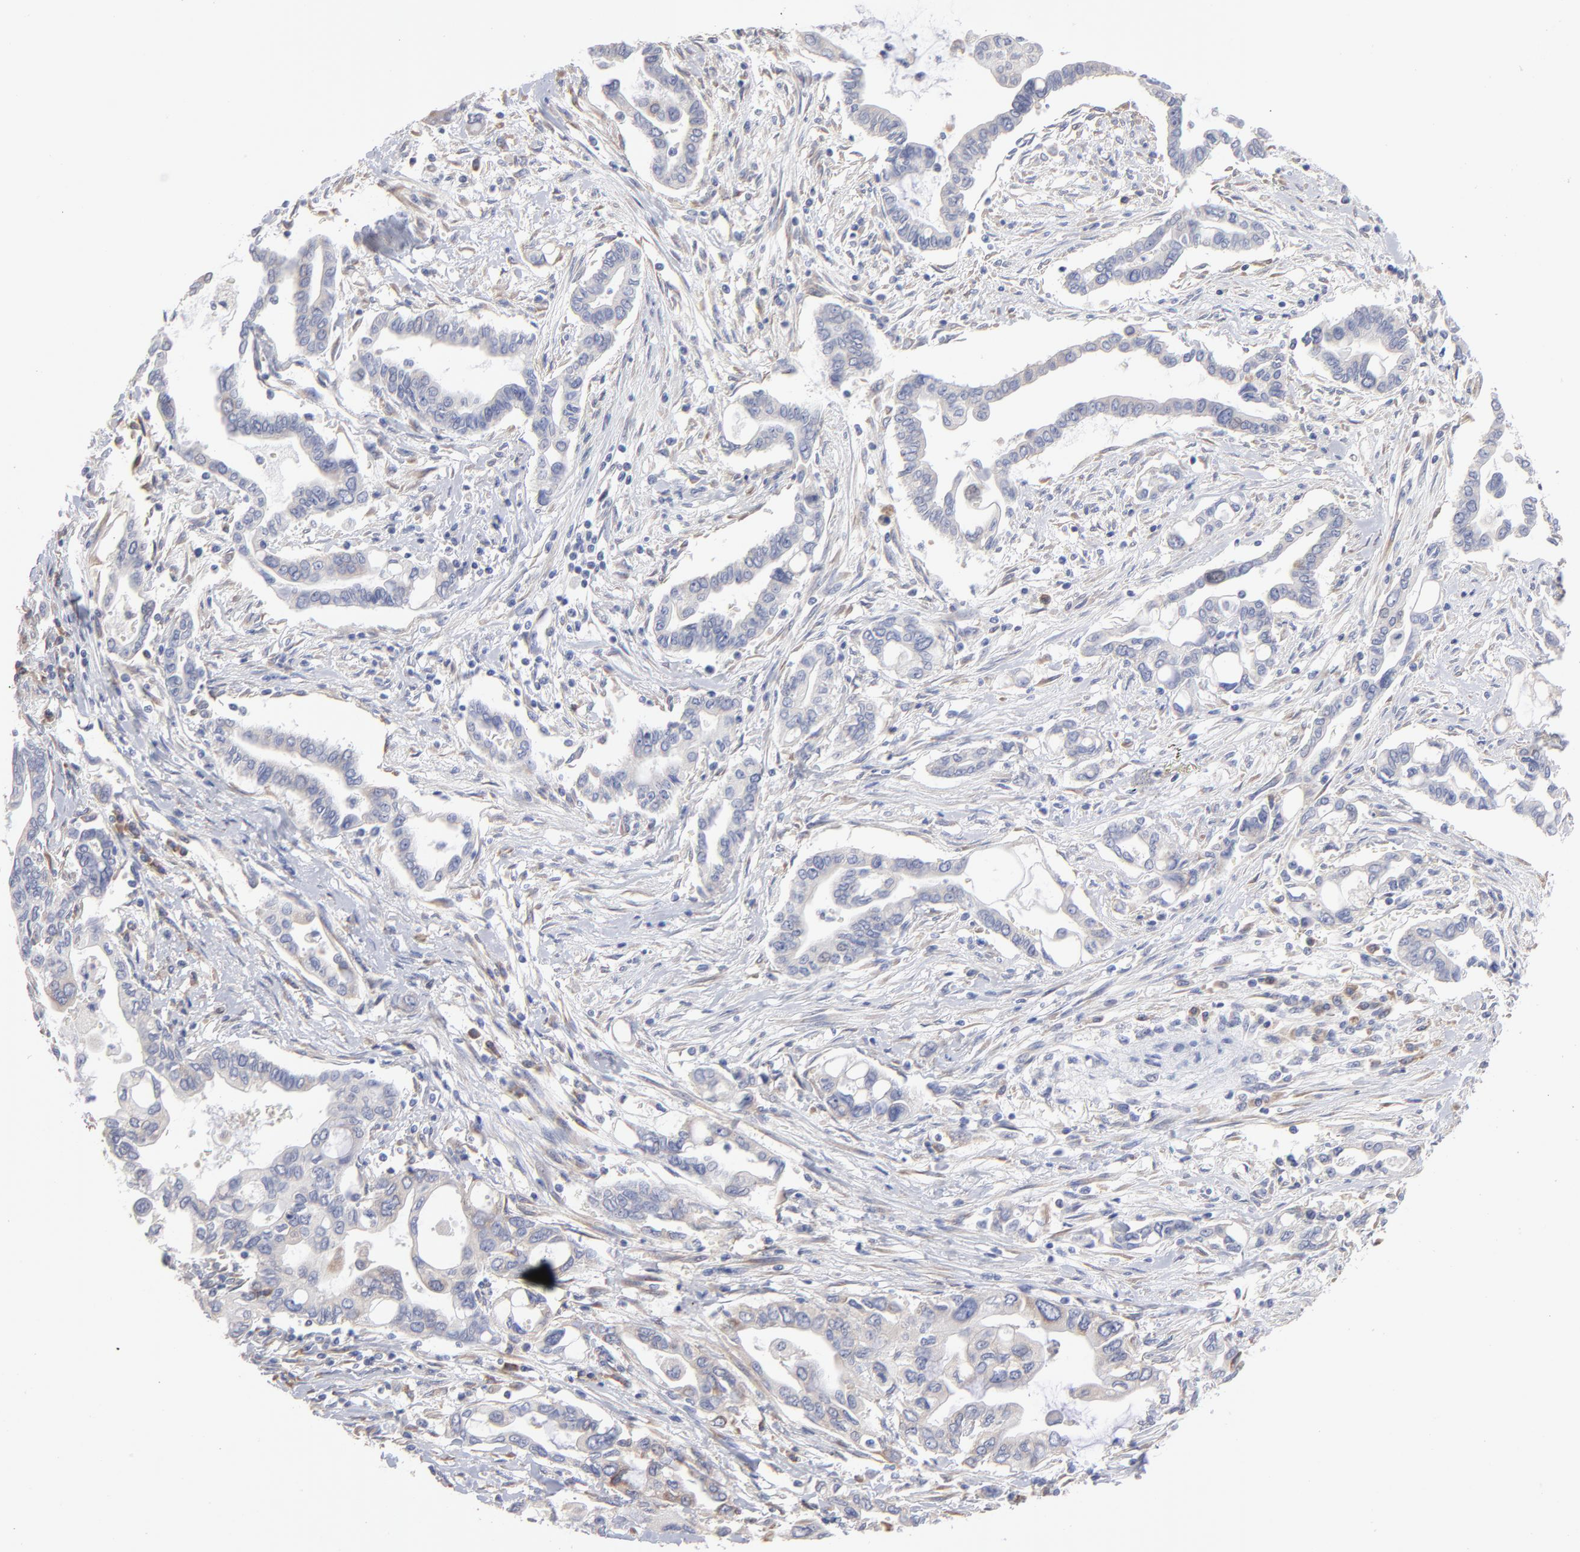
{"staining": {"intensity": "negative", "quantity": "none", "location": "none"}, "tissue": "pancreatic cancer", "cell_type": "Tumor cells", "image_type": "cancer", "snomed": [{"axis": "morphology", "description": "Adenocarcinoma, NOS"}, {"axis": "topography", "description": "Pancreas"}], "caption": "Immunohistochemistry photomicrograph of neoplastic tissue: pancreatic adenocarcinoma stained with DAB exhibits no significant protein staining in tumor cells.", "gene": "RPL3", "patient": {"sex": "female", "age": 57}}